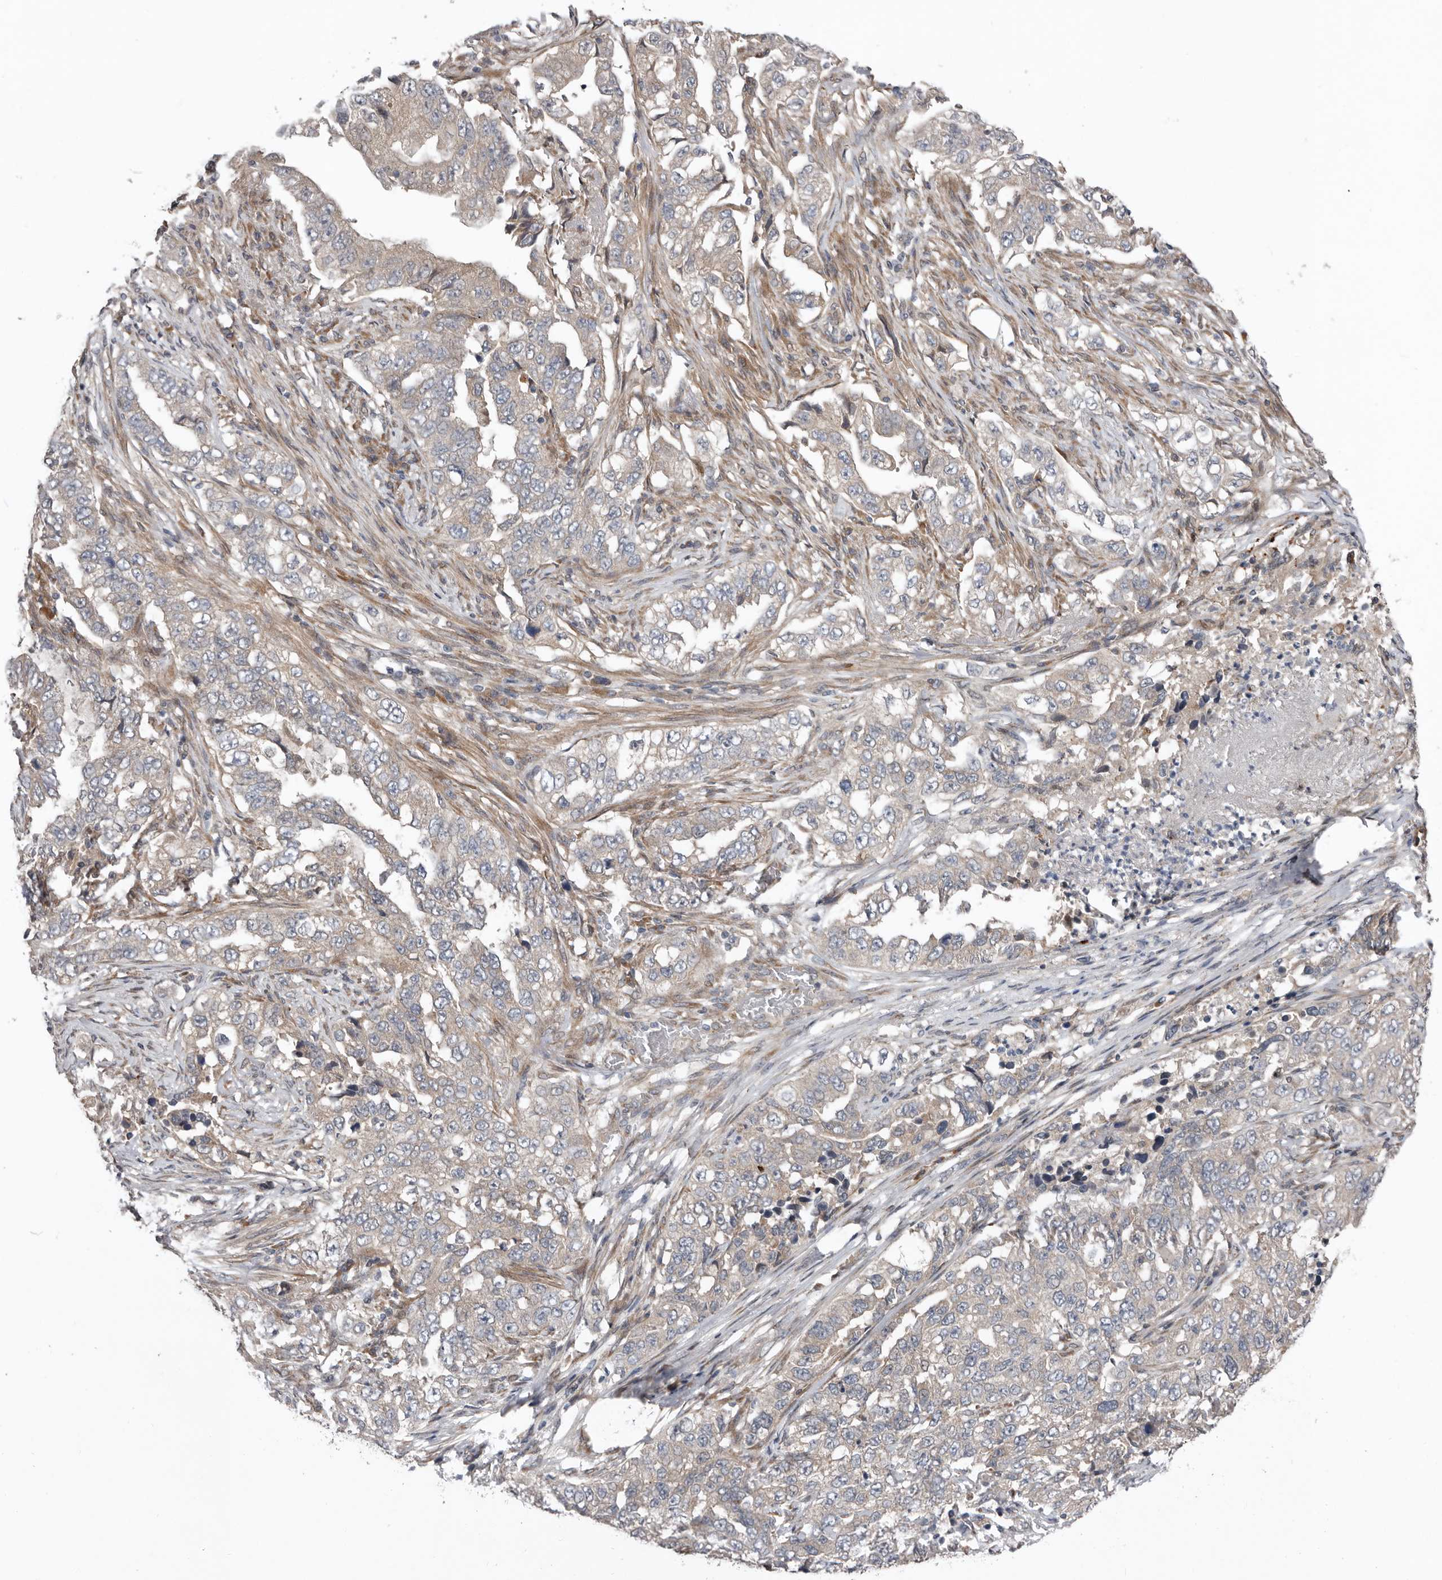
{"staining": {"intensity": "weak", "quantity": "25%-75%", "location": "cytoplasmic/membranous"}, "tissue": "lung cancer", "cell_type": "Tumor cells", "image_type": "cancer", "snomed": [{"axis": "morphology", "description": "Adenocarcinoma, NOS"}, {"axis": "topography", "description": "Lung"}], "caption": "High-power microscopy captured an immunohistochemistry micrograph of lung cancer (adenocarcinoma), revealing weak cytoplasmic/membranous expression in approximately 25%-75% of tumor cells. The protein is shown in brown color, while the nuclei are stained blue.", "gene": "CHML", "patient": {"sex": "female", "age": 51}}